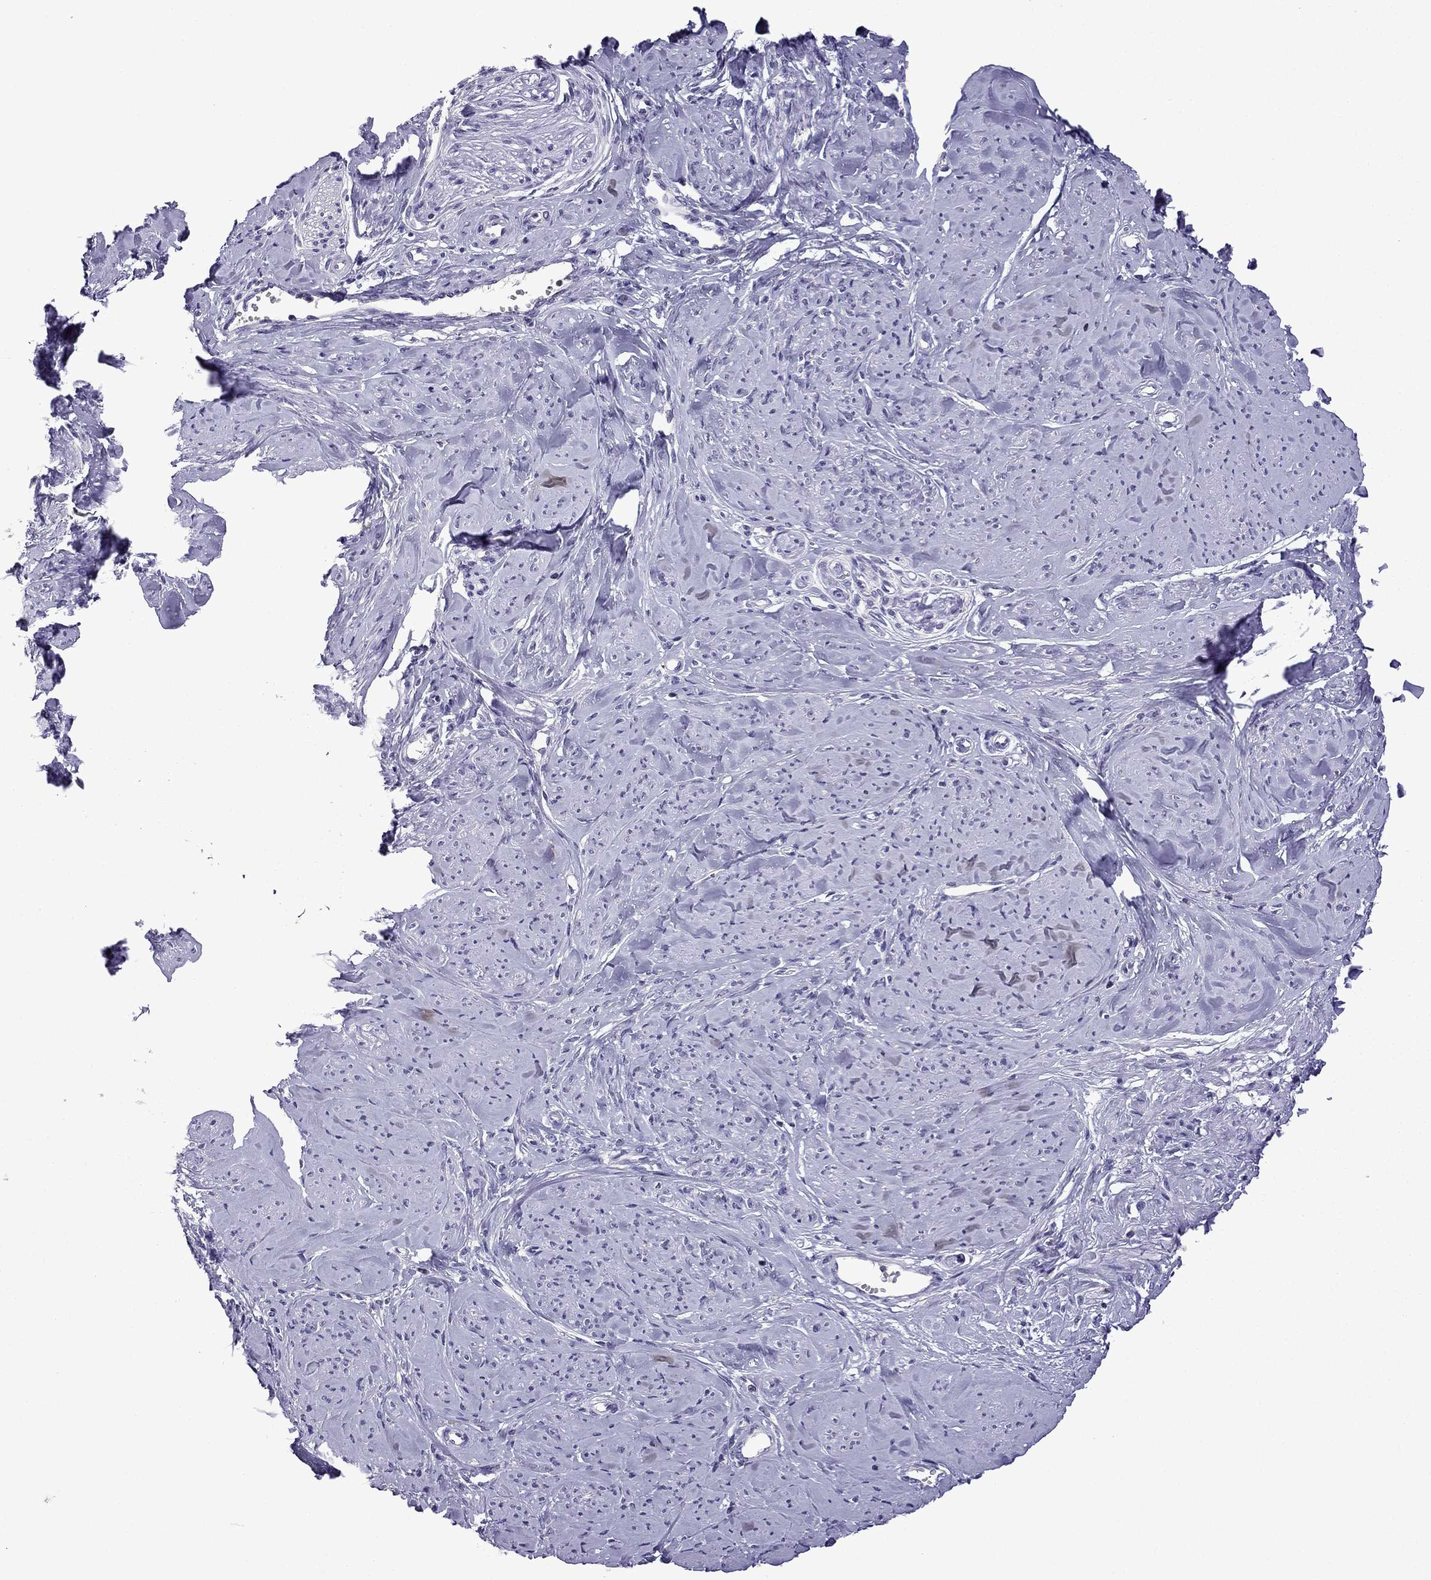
{"staining": {"intensity": "negative", "quantity": "none", "location": "none"}, "tissue": "smooth muscle", "cell_type": "Smooth muscle cells", "image_type": "normal", "snomed": [{"axis": "morphology", "description": "Normal tissue, NOS"}, {"axis": "topography", "description": "Smooth muscle"}], "caption": "Smooth muscle cells show no significant positivity in benign smooth muscle. The staining is performed using DAB (3,3'-diaminobenzidine) brown chromogen with nuclei counter-stained in using hematoxylin.", "gene": "TTN", "patient": {"sex": "female", "age": 48}}